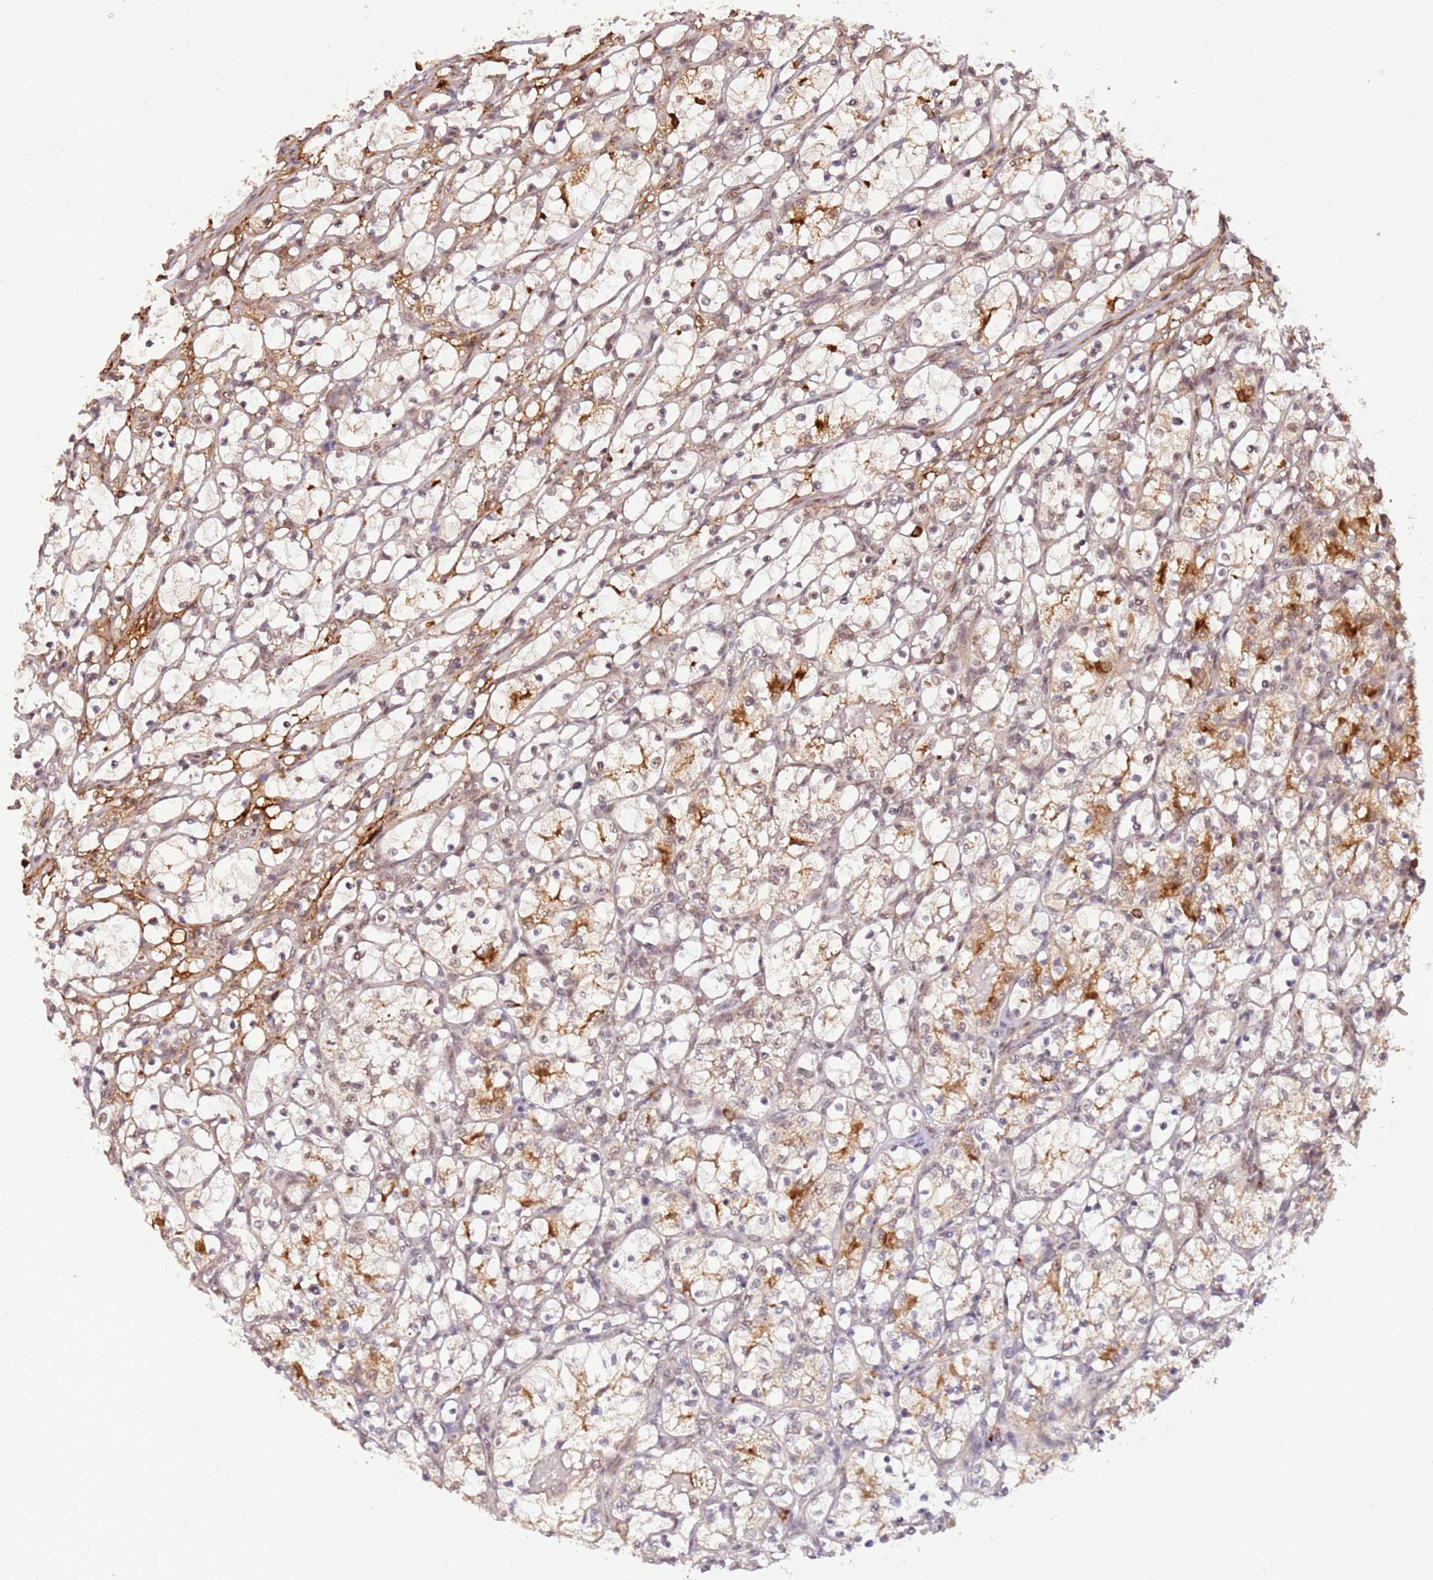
{"staining": {"intensity": "negative", "quantity": "none", "location": "none"}, "tissue": "renal cancer", "cell_type": "Tumor cells", "image_type": "cancer", "snomed": [{"axis": "morphology", "description": "Adenocarcinoma, NOS"}, {"axis": "topography", "description": "Kidney"}], "caption": "This is a photomicrograph of immunohistochemistry staining of adenocarcinoma (renal), which shows no positivity in tumor cells. Brightfield microscopy of IHC stained with DAB (brown) and hematoxylin (blue), captured at high magnification.", "gene": "POLR3H", "patient": {"sex": "female", "age": 69}}